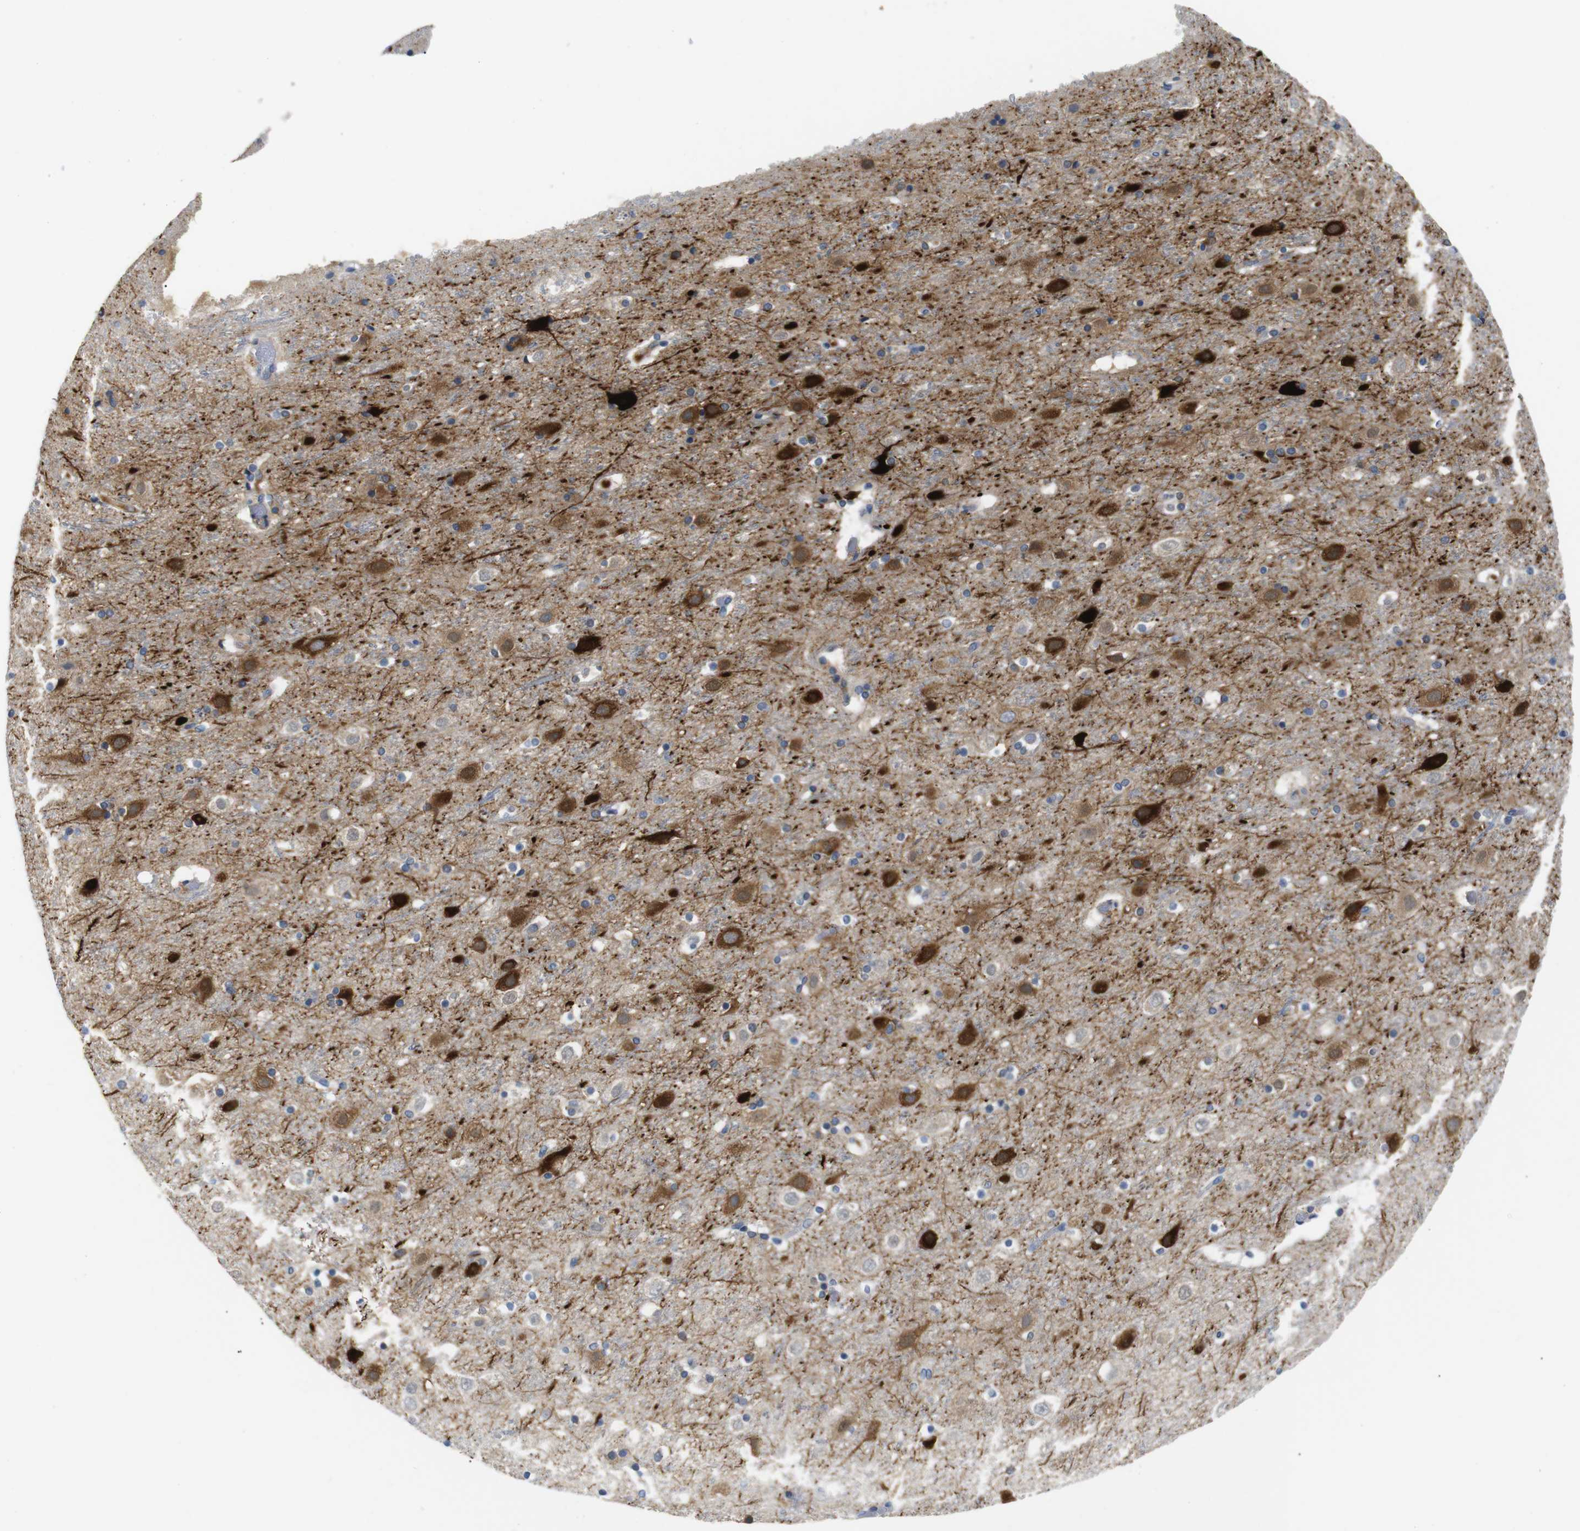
{"staining": {"intensity": "negative", "quantity": "none", "location": "none"}, "tissue": "cerebral cortex", "cell_type": "Endothelial cells", "image_type": "normal", "snomed": [{"axis": "morphology", "description": "Normal tissue, NOS"}, {"axis": "topography", "description": "Cerebral cortex"}], "caption": "Cerebral cortex was stained to show a protein in brown. There is no significant expression in endothelial cells. (DAB (3,3'-diaminobenzidine) immunohistochemistry with hematoxylin counter stain).", "gene": "DCP1A", "patient": {"sex": "male", "age": 45}}